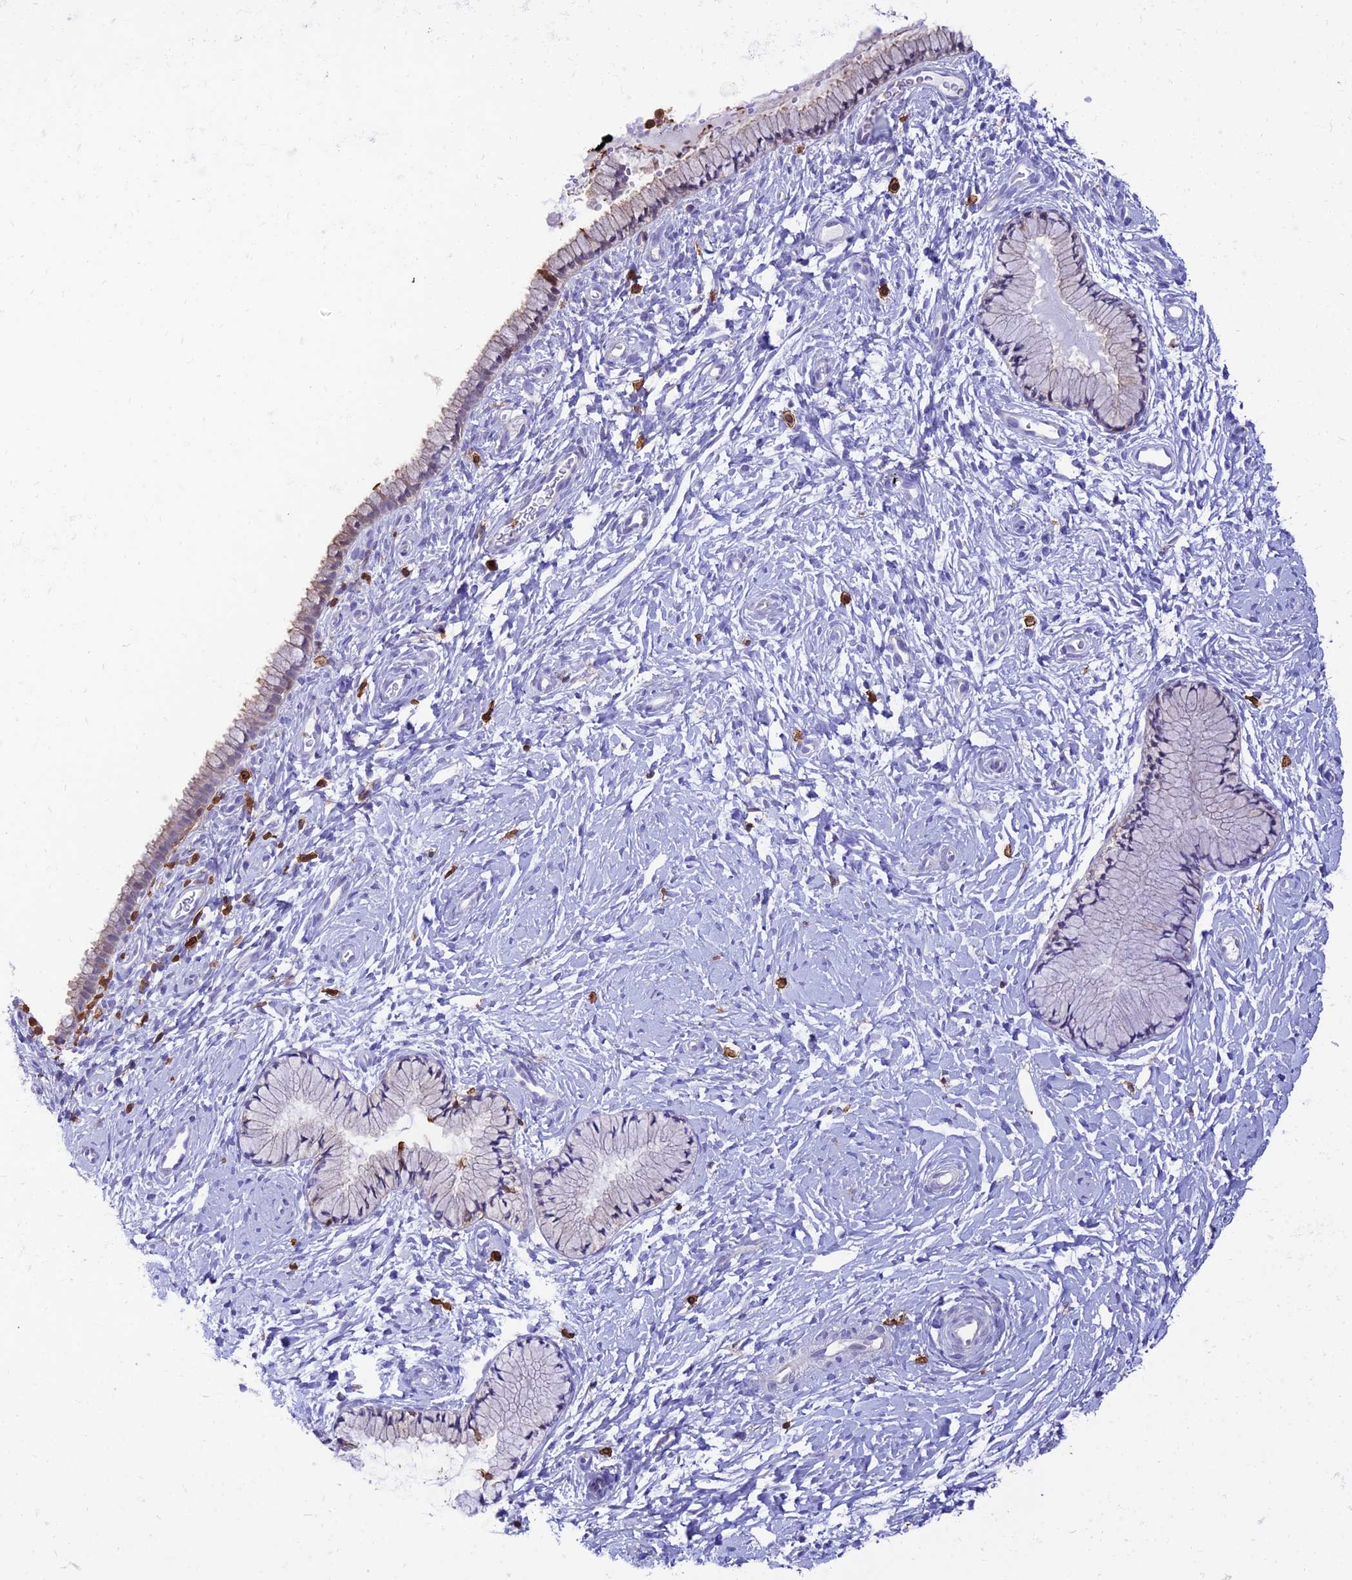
{"staining": {"intensity": "moderate", "quantity": "<25%", "location": "cytoplasmic/membranous,nuclear"}, "tissue": "cervix", "cell_type": "Glandular cells", "image_type": "normal", "snomed": [{"axis": "morphology", "description": "Normal tissue, NOS"}, {"axis": "topography", "description": "Cervix"}], "caption": "Unremarkable cervix was stained to show a protein in brown. There is low levels of moderate cytoplasmic/membranous,nuclear expression in about <25% of glandular cells. (DAB (3,3'-diaminobenzidine) IHC, brown staining for protein, blue staining for nuclei).", "gene": "SREK1IP1", "patient": {"sex": "female", "age": 33}}